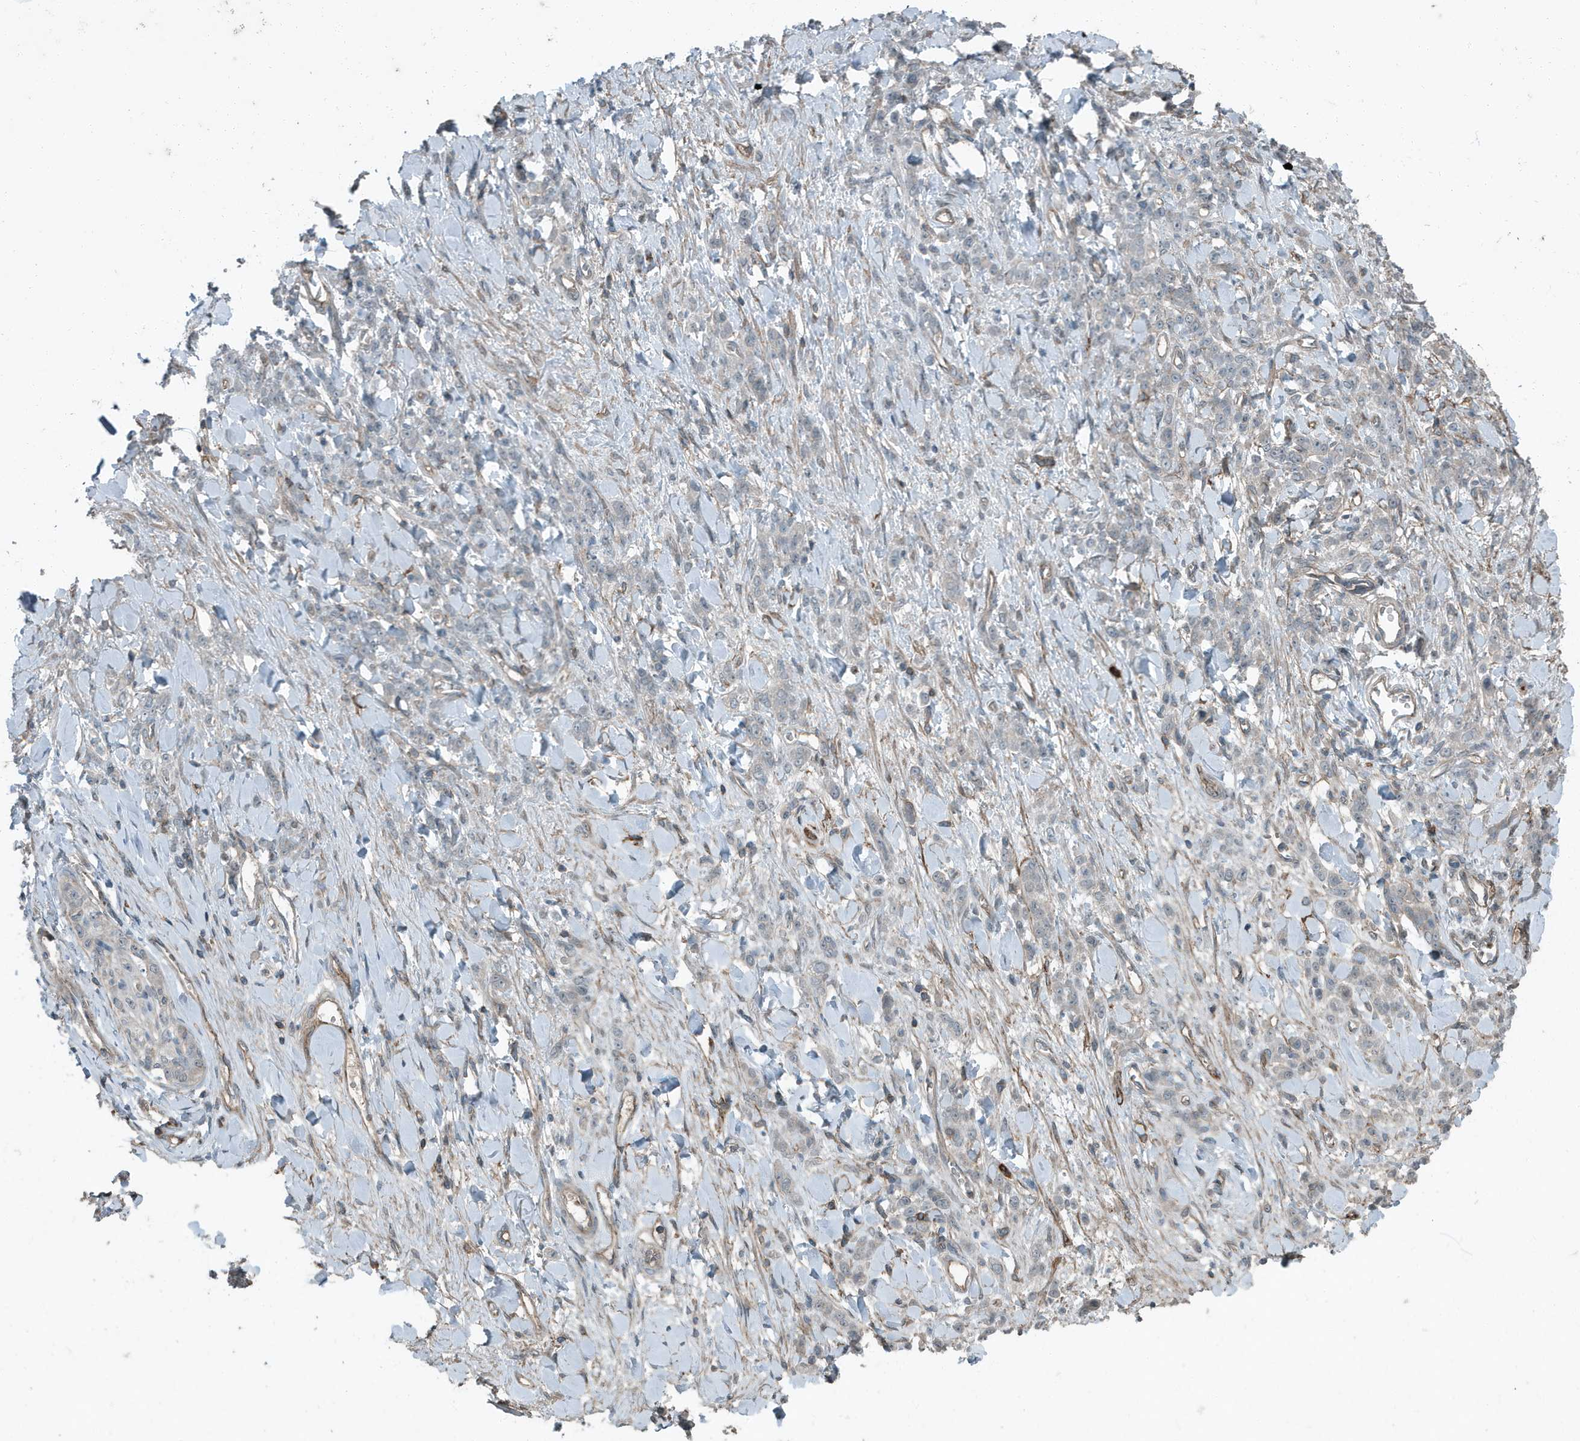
{"staining": {"intensity": "negative", "quantity": "none", "location": "none"}, "tissue": "stomach cancer", "cell_type": "Tumor cells", "image_type": "cancer", "snomed": [{"axis": "morphology", "description": "Normal tissue, NOS"}, {"axis": "morphology", "description": "Adenocarcinoma, NOS"}, {"axis": "topography", "description": "Stomach"}], "caption": "The histopathology image reveals no staining of tumor cells in stomach cancer.", "gene": "DAPP1", "patient": {"sex": "male", "age": 82}}